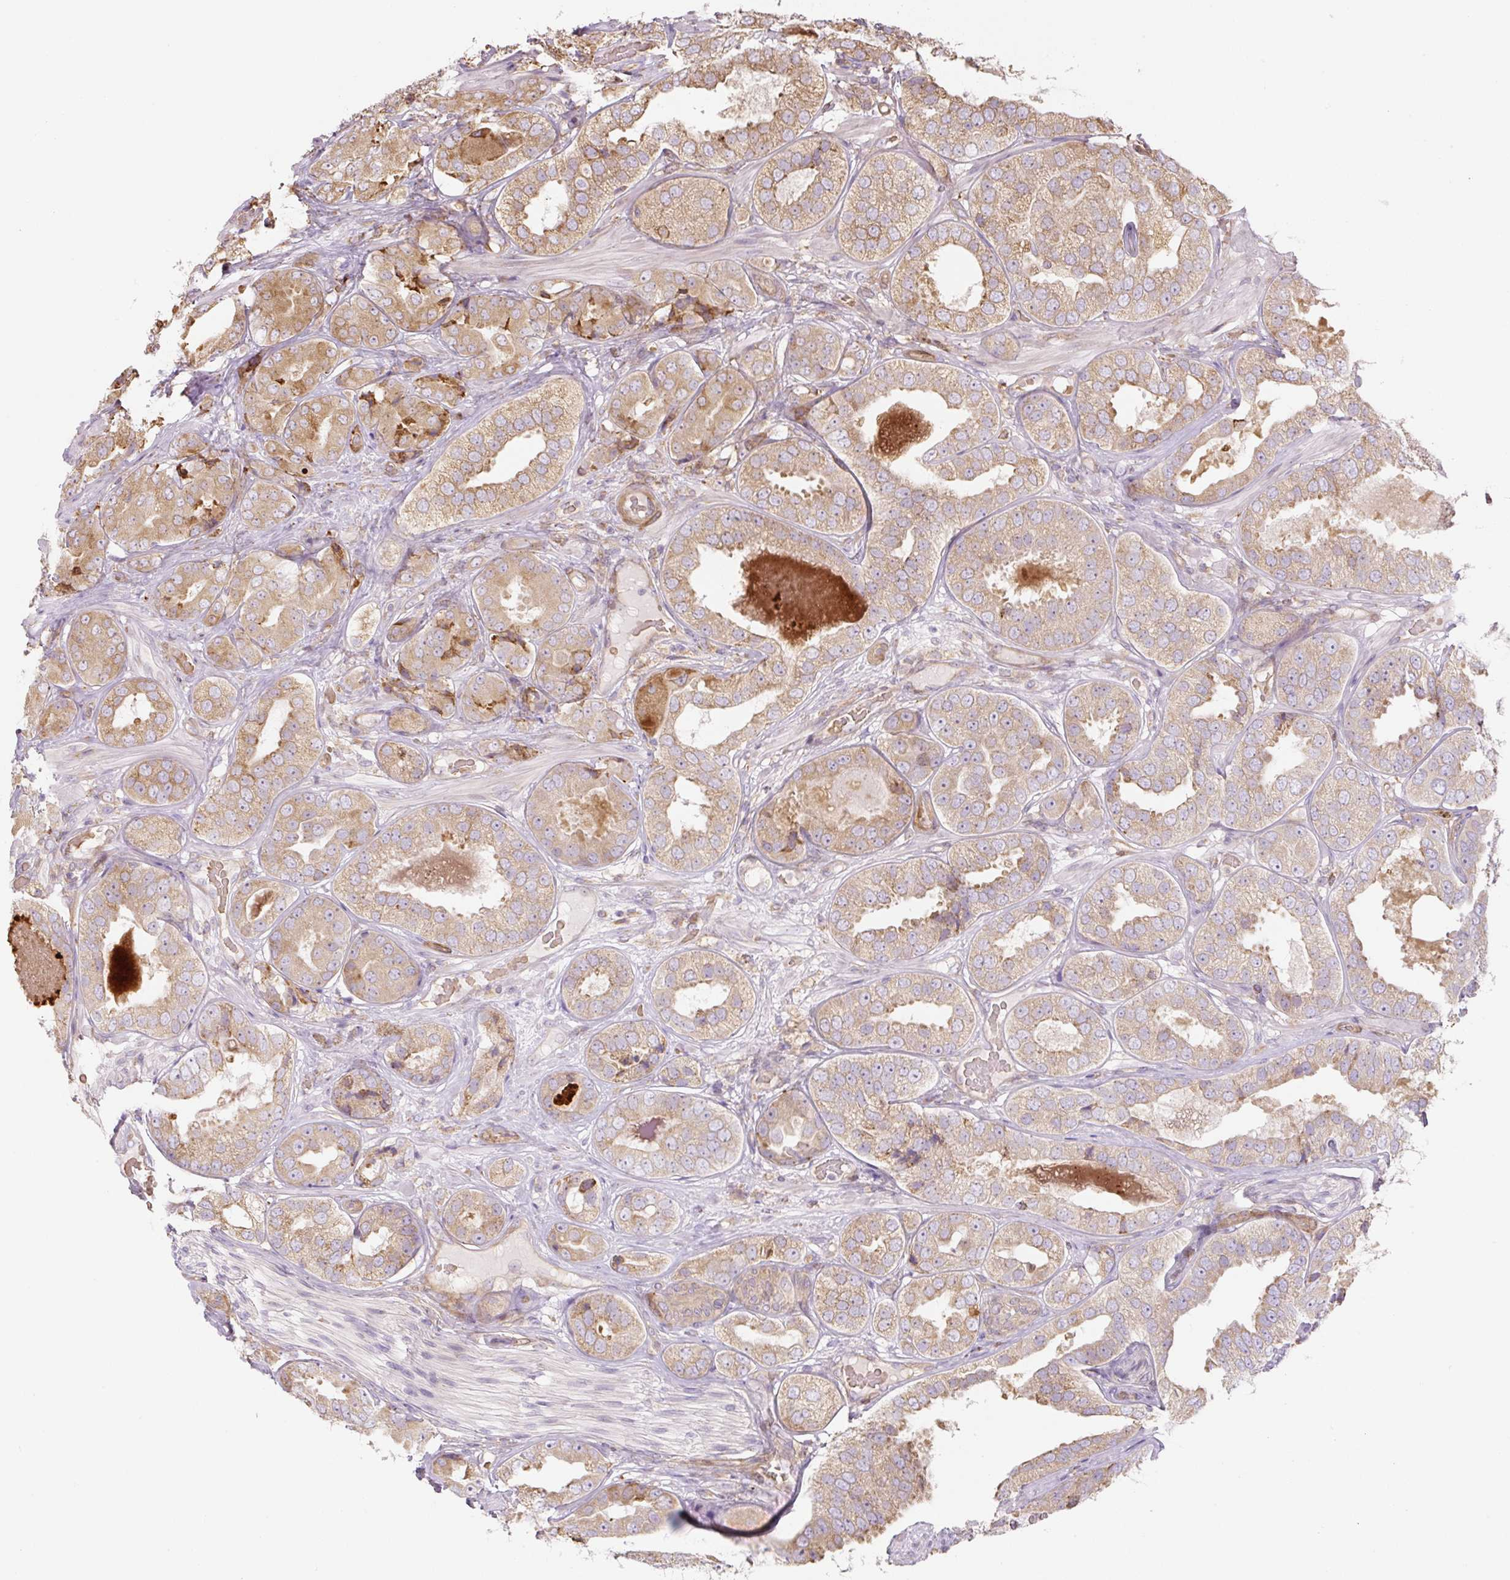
{"staining": {"intensity": "moderate", "quantity": ">75%", "location": "cytoplasmic/membranous"}, "tissue": "prostate cancer", "cell_type": "Tumor cells", "image_type": "cancer", "snomed": [{"axis": "morphology", "description": "Adenocarcinoma, High grade"}, {"axis": "topography", "description": "Prostate"}], "caption": "Immunohistochemistry photomicrograph of human prostate cancer stained for a protein (brown), which displays medium levels of moderate cytoplasmic/membranous staining in about >75% of tumor cells.", "gene": "RASA1", "patient": {"sex": "male", "age": 63}}